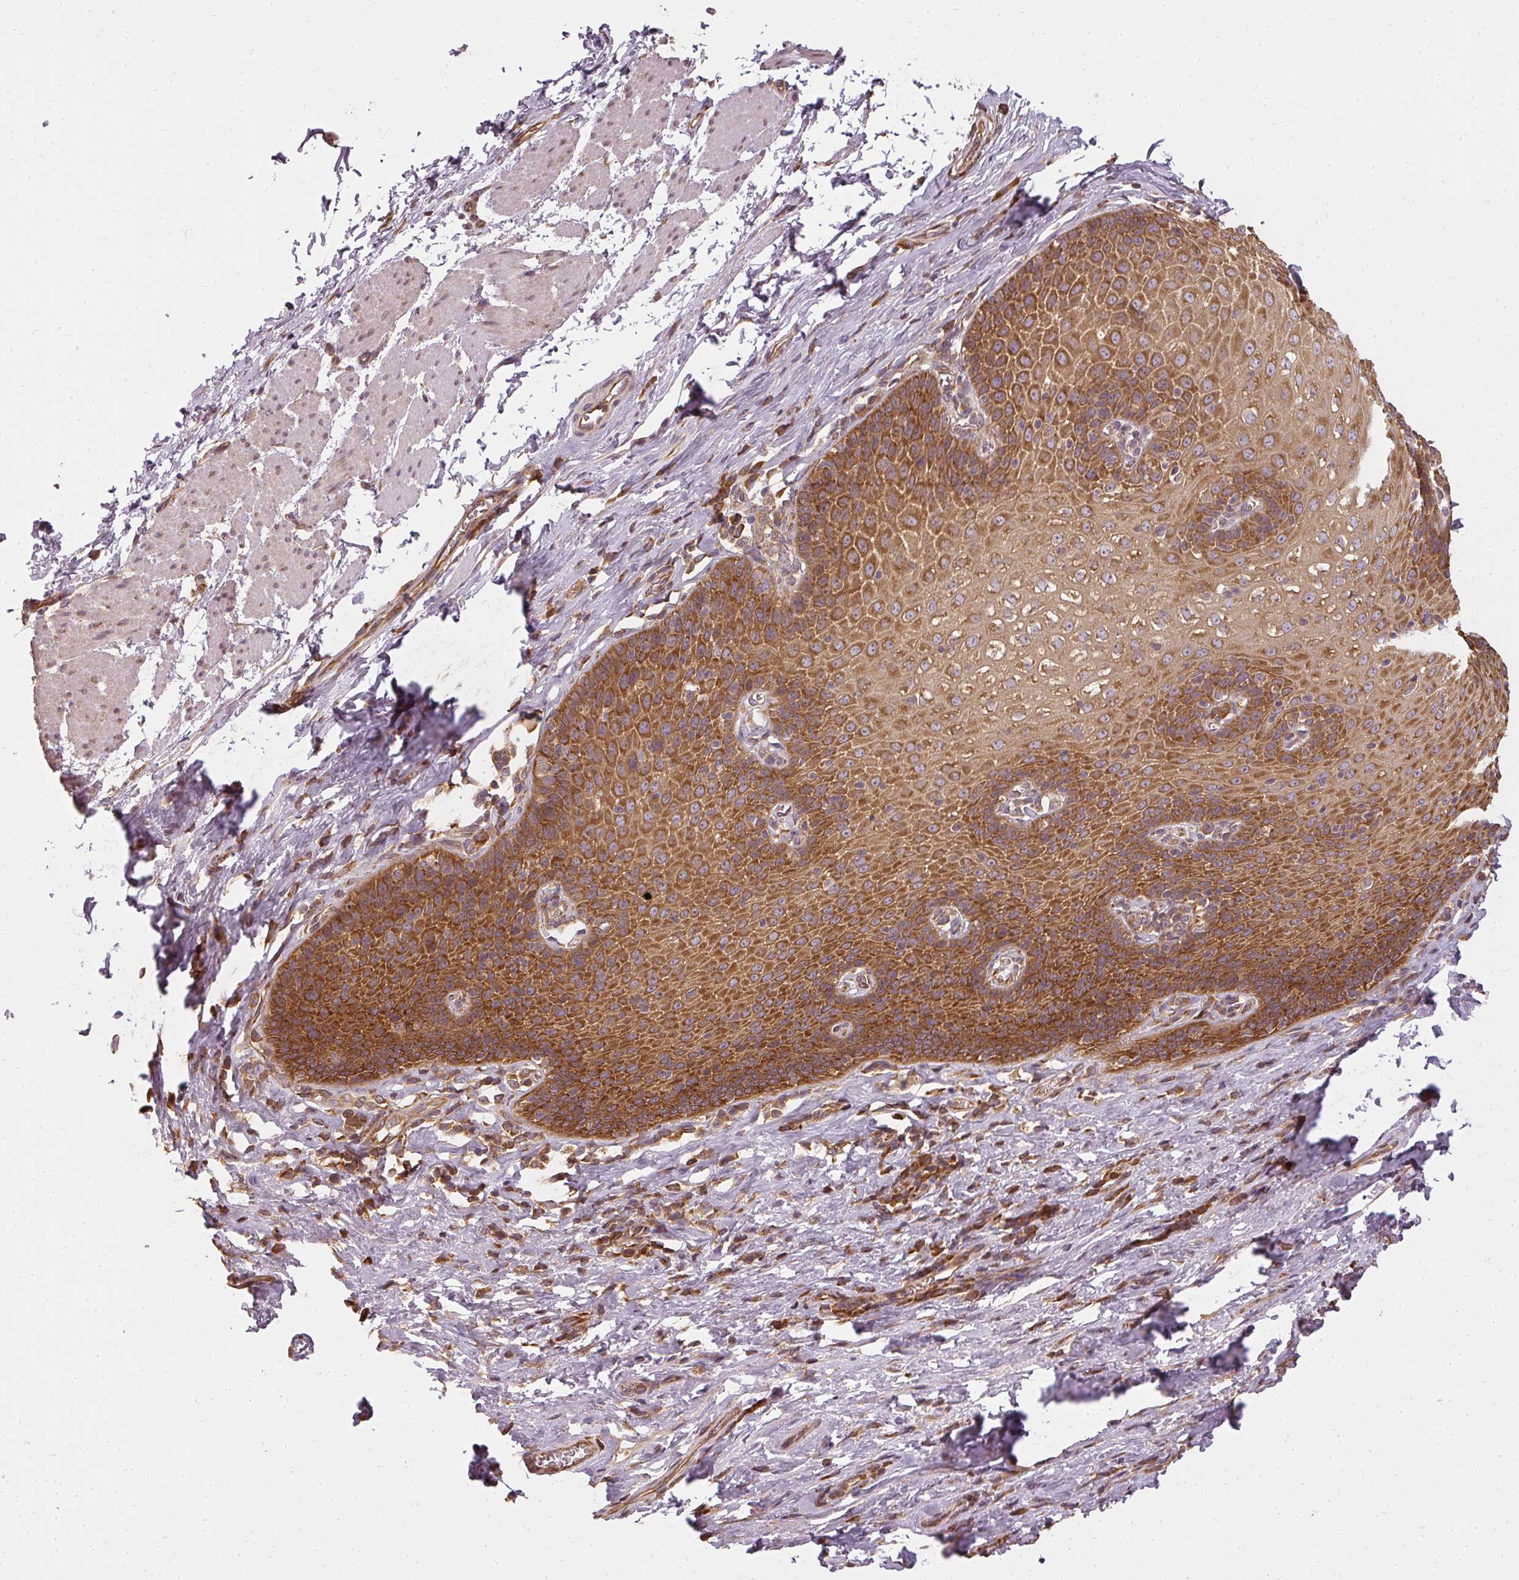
{"staining": {"intensity": "strong", "quantity": ">75%", "location": "cytoplasmic/membranous"}, "tissue": "esophagus", "cell_type": "Squamous epithelial cells", "image_type": "normal", "snomed": [{"axis": "morphology", "description": "Normal tissue, NOS"}, {"axis": "topography", "description": "Esophagus"}], "caption": "IHC staining of benign esophagus, which demonstrates high levels of strong cytoplasmic/membranous positivity in about >75% of squamous epithelial cells indicating strong cytoplasmic/membranous protein positivity. The staining was performed using DAB (brown) for protein detection and nuclei were counterstained in hematoxylin (blue).", "gene": "RPL24", "patient": {"sex": "female", "age": 61}}